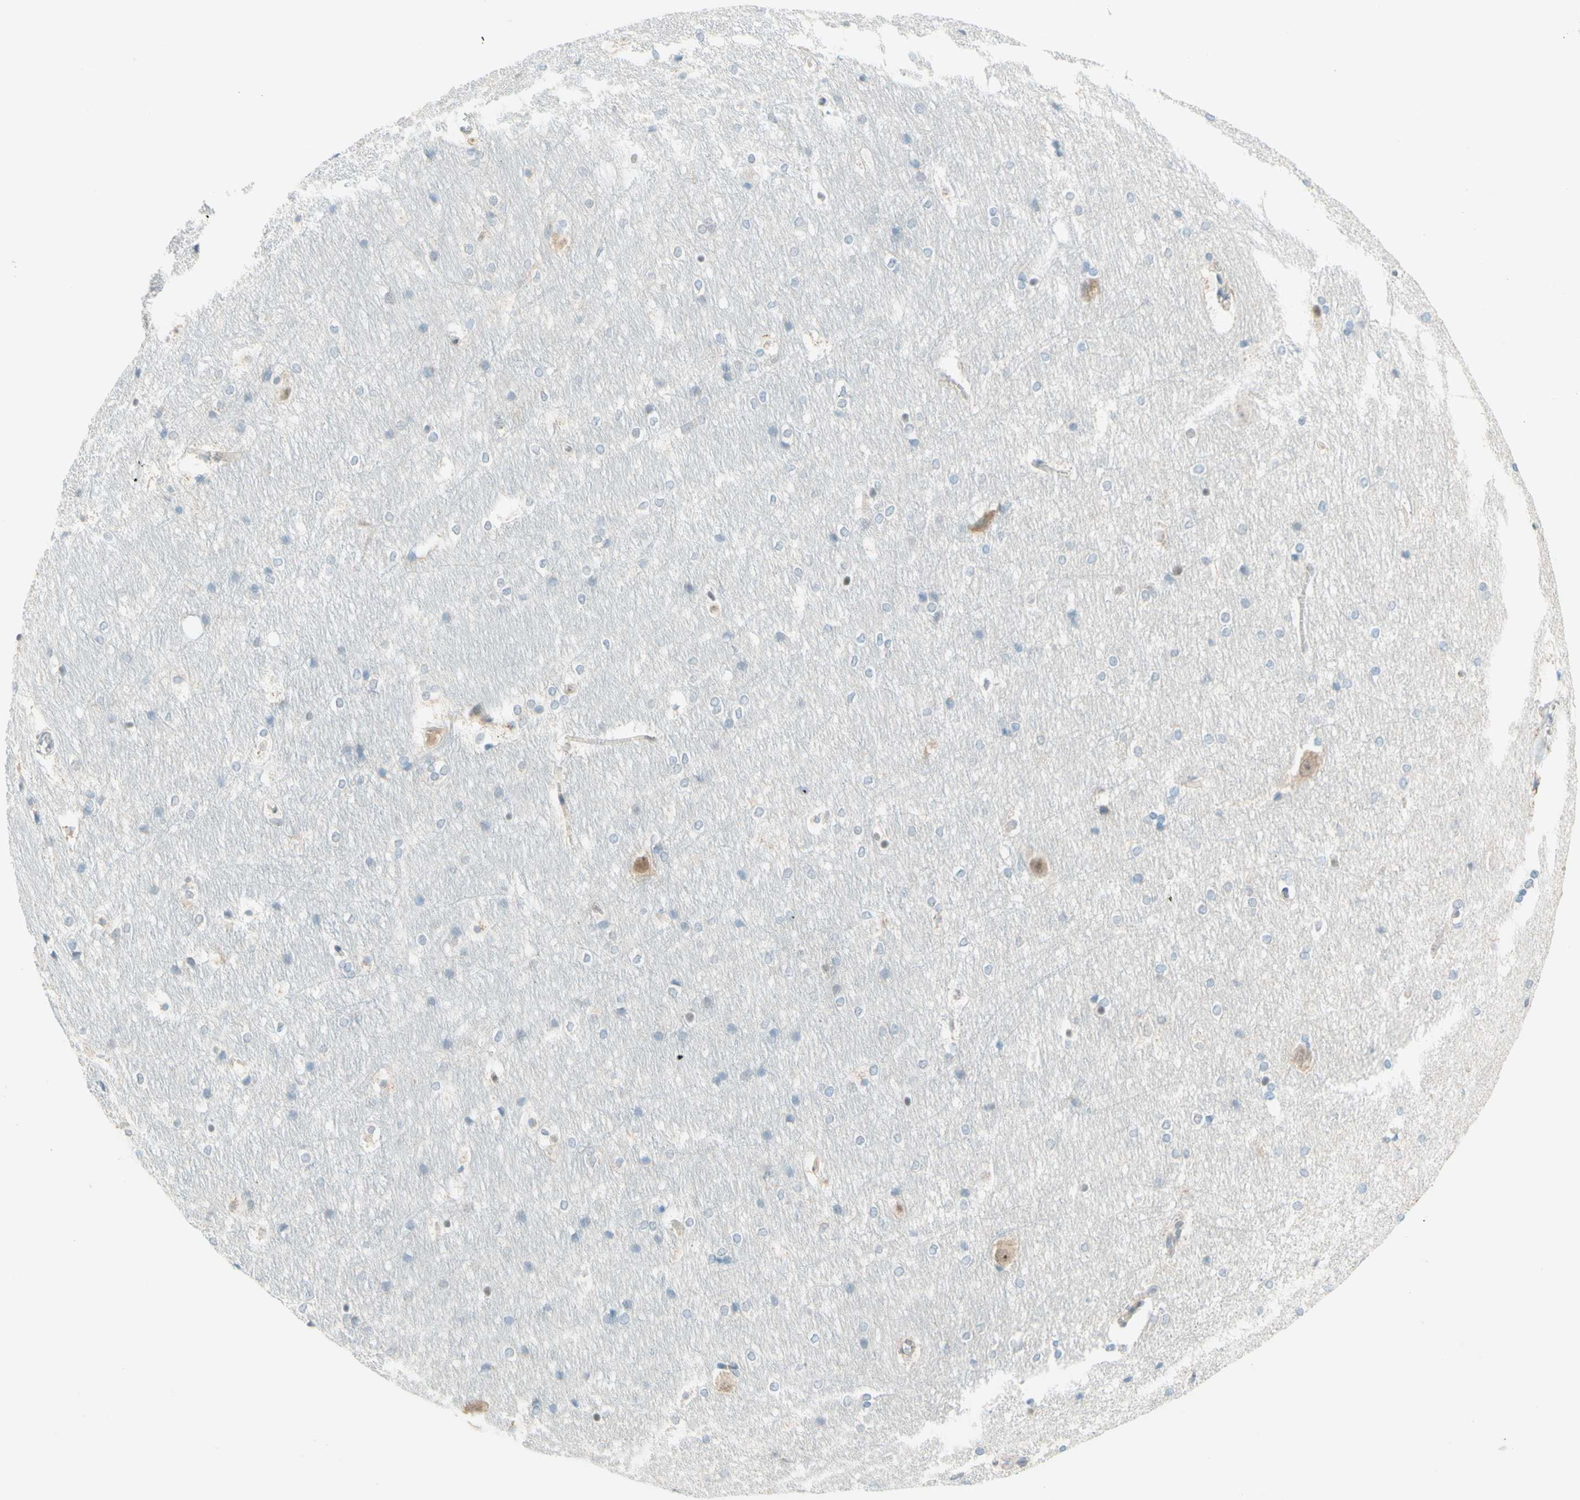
{"staining": {"intensity": "negative", "quantity": "none", "location": "none"}, "tissue": "hippocampus", "cell_type": "Glial cells", "image_type": "normal", "snomed": [{"axis": "morphology", "description": "Normal tissue, NOS"}, {"axis": "topography", "description": "Hippocampus"}], "caption": "High power microscopy micrograph of an IHC image of unremarkable hippocampus, revealing no significant positivity in glial cells.", "gene": "JPH1", "patient": {"sex": "female", "age": 19}}